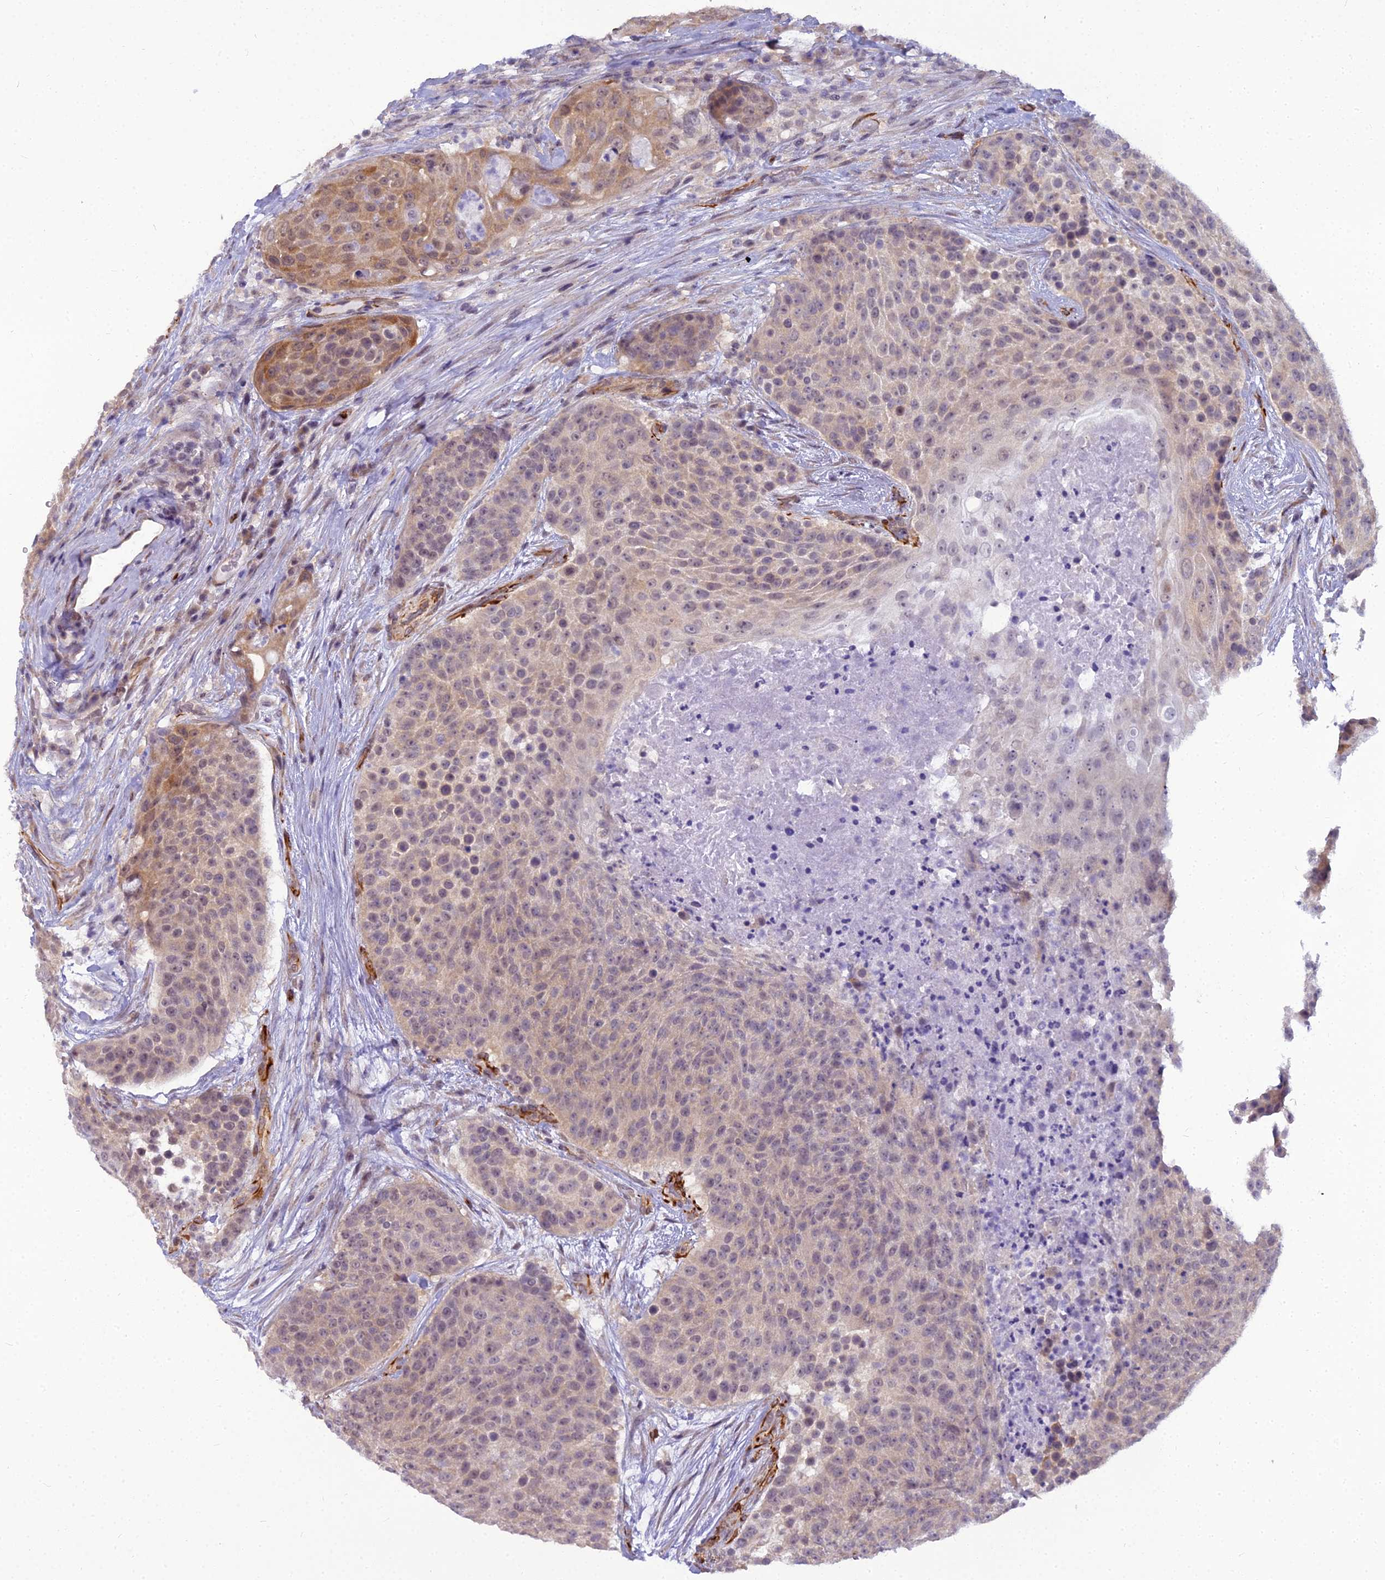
{"staining": {"intensity": "weak", "quantity": "25%-75%", "location": "cytoplasmic/membranous,nuclear"}, "tissue": "urothelial cancer", "cell_type": "Tumor cells", "image_type": "cancer", "snomed": [{"axis": "morphology", "description": "Urothelial carcinoma, High grade"}, {"axis": "topography", "description": "Urinary bladder"}], "caption": "Weak cytoplasmic/membranous and nuclear protein staining is seen in approximately 25%-75% of tumor cells in high-grade urothelial carcinoma.", "gene": "RGL3", "patient": {"sex": "female", "age": 63}}